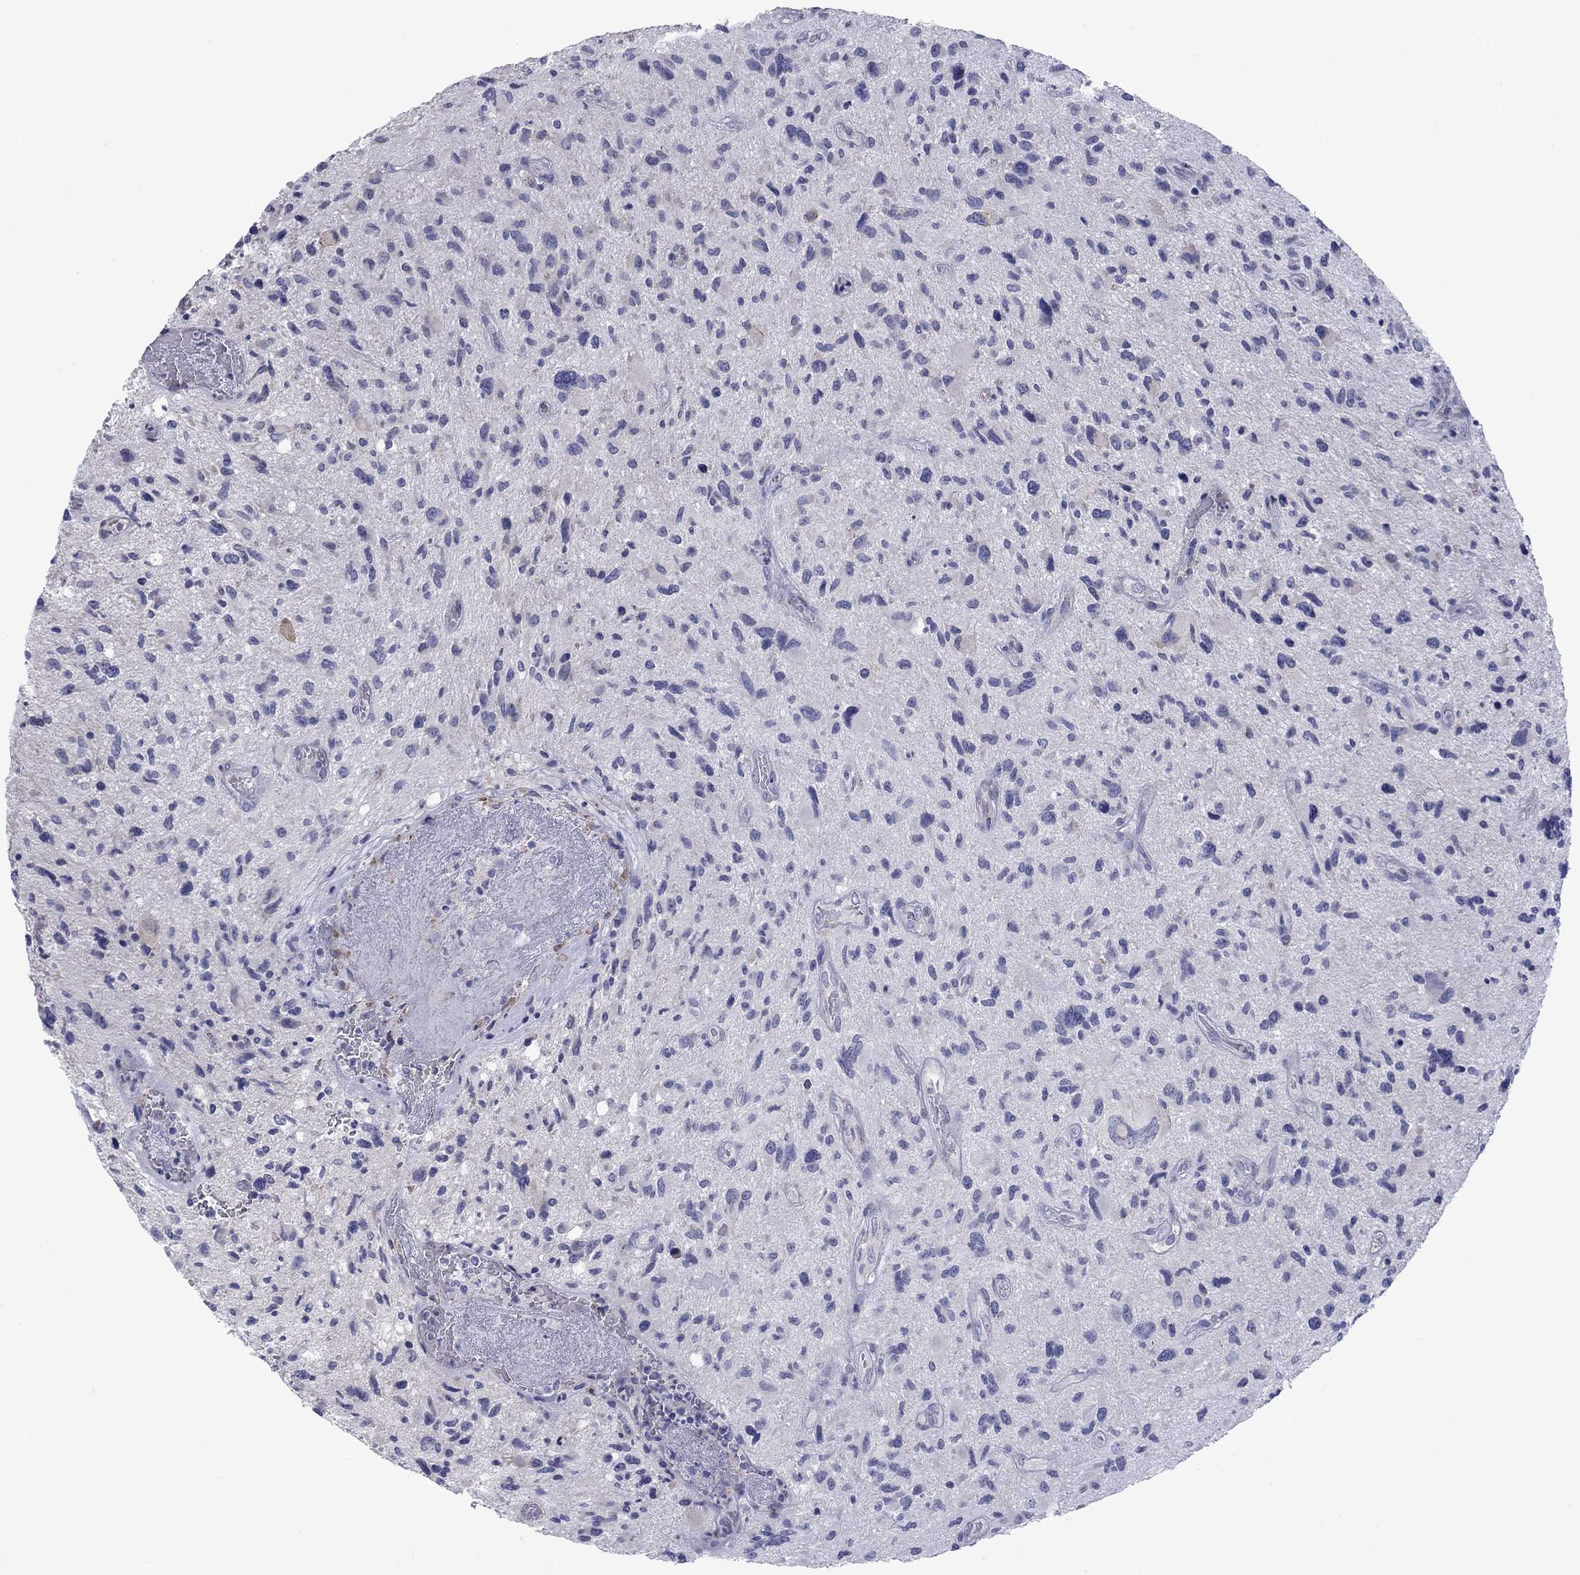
{"staining": {"intensity": "negative", "quantity": "none", "location": "none"}, "tissue": "glioma", "cell_type": "Tumor cells", "image_type": "cancer", "snomed": [{"axis": "morphology", "description": "Glioma, malignant, NOS"}, {"axis": "morphology", "description": "Glioma, malignant, High grade"}, {"axis": "topography", "description": "Brain"}], "caption": "High magnification brightfield microscopy of high-grade glioma (malignant) stained with DAB (3,3'-diaminobenzidine) (brown) and counterstained with hematoxylin (blue): tumor cells show no significant expression.", "gene": "TMPRSS11A", "patient": {"sex": "female", "age": 71}}